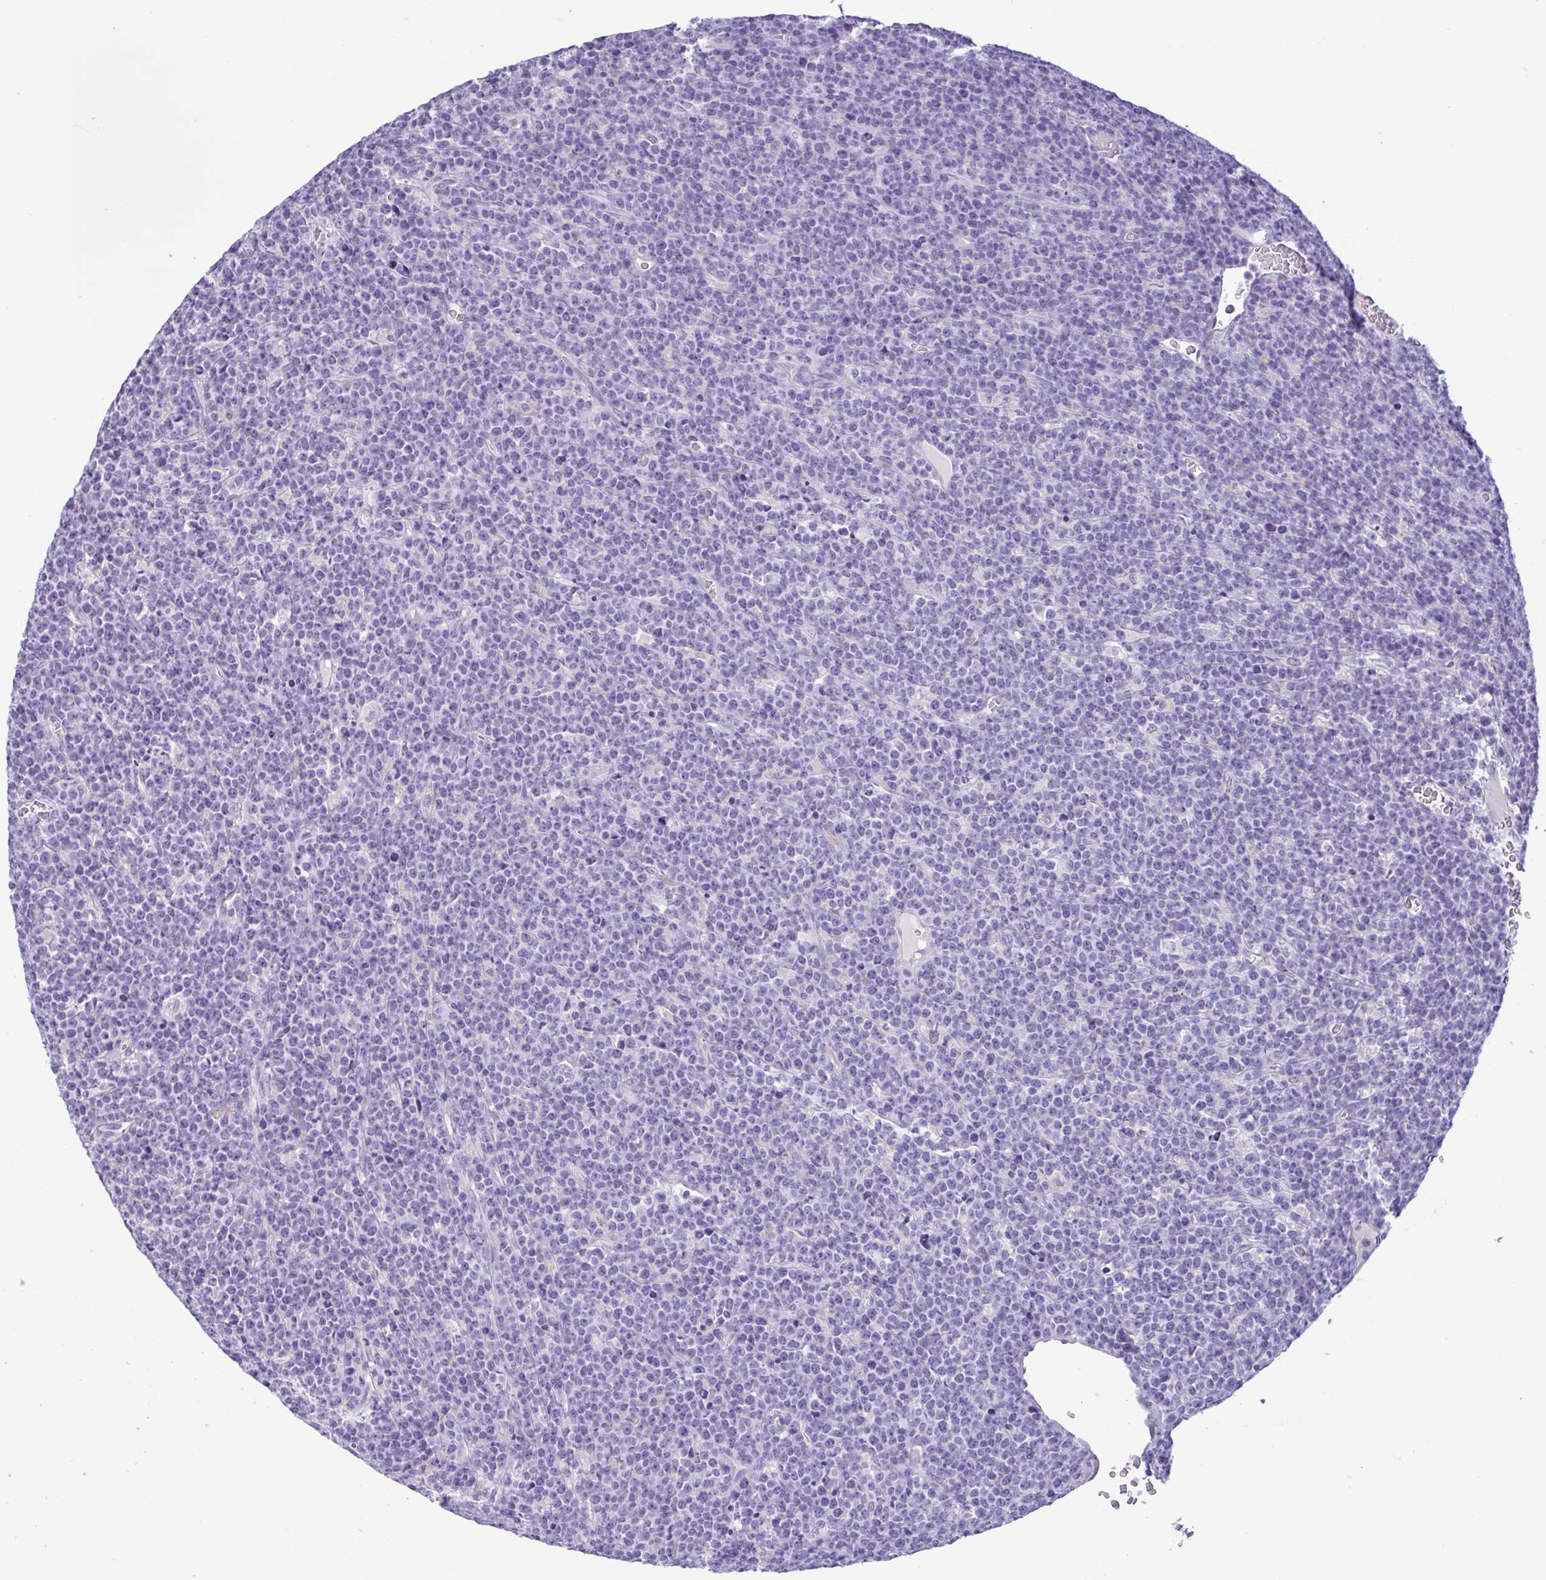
{"staining": {"intensity": "negative", "quantity": "none", "location": "none"}, "tissue": "lymphoma", "cell_type": "Tumor cells", "image_type": "cancer", "snomed": [{"axis": "morphology", "description": "Malignant lymphoma, non-Hodgkin's type, High grade"}, {"axis": "topography", "description": "Ovary"}], "caption": "This image is of lymphoma stained with immunohistochemistry (IHC) to label a protein in brown with the nuclei are counter-stained blue. There is no expression in tumor cells. Brightfield microscopy of IHC stained with DAB (3,3'-diaminobenzidine) (brown) and hematoxylin (blue), captured at high magnification.", "gene": "SREBF1", "patient": {"sex": "female", "age": 56}}